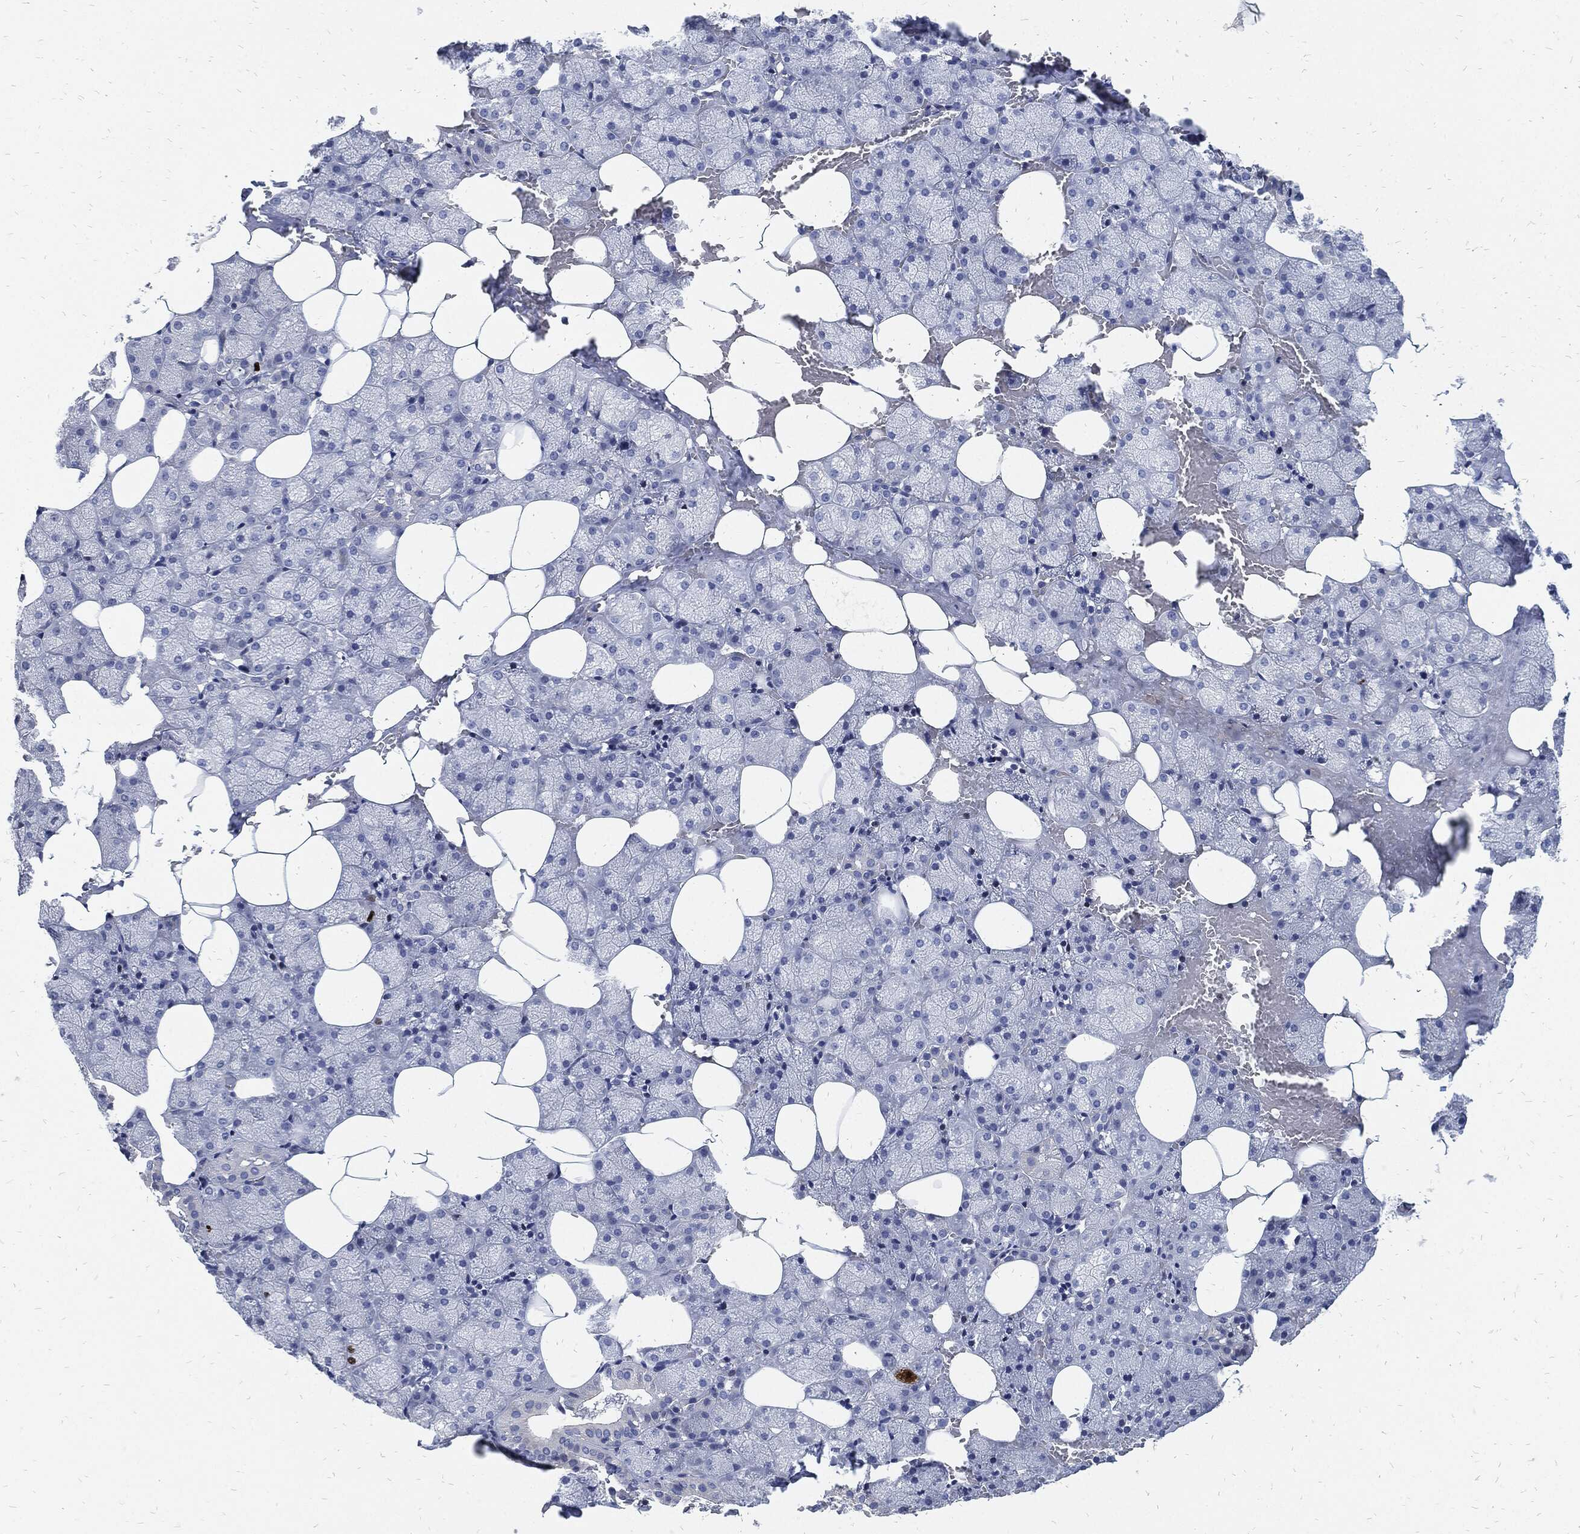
{"staining": {"intensity": "strong", "quantity": "<25%", "location": "nuclear"}, "tissue": "salivary gland", "cell_type": "Glandular cells", "image_type": "normal", "snomed": [{"axis": "morphology", "description": "Normal tissue, NOS"}, {"axis": "topography", "description": "Salivary gland"}], "caption": "A brown stain labels strong nuclear staining of a protein in glandular cells of benign salivary gland.", "gene": "MKI67", "patient": {"sex": "male", "age": 38}}